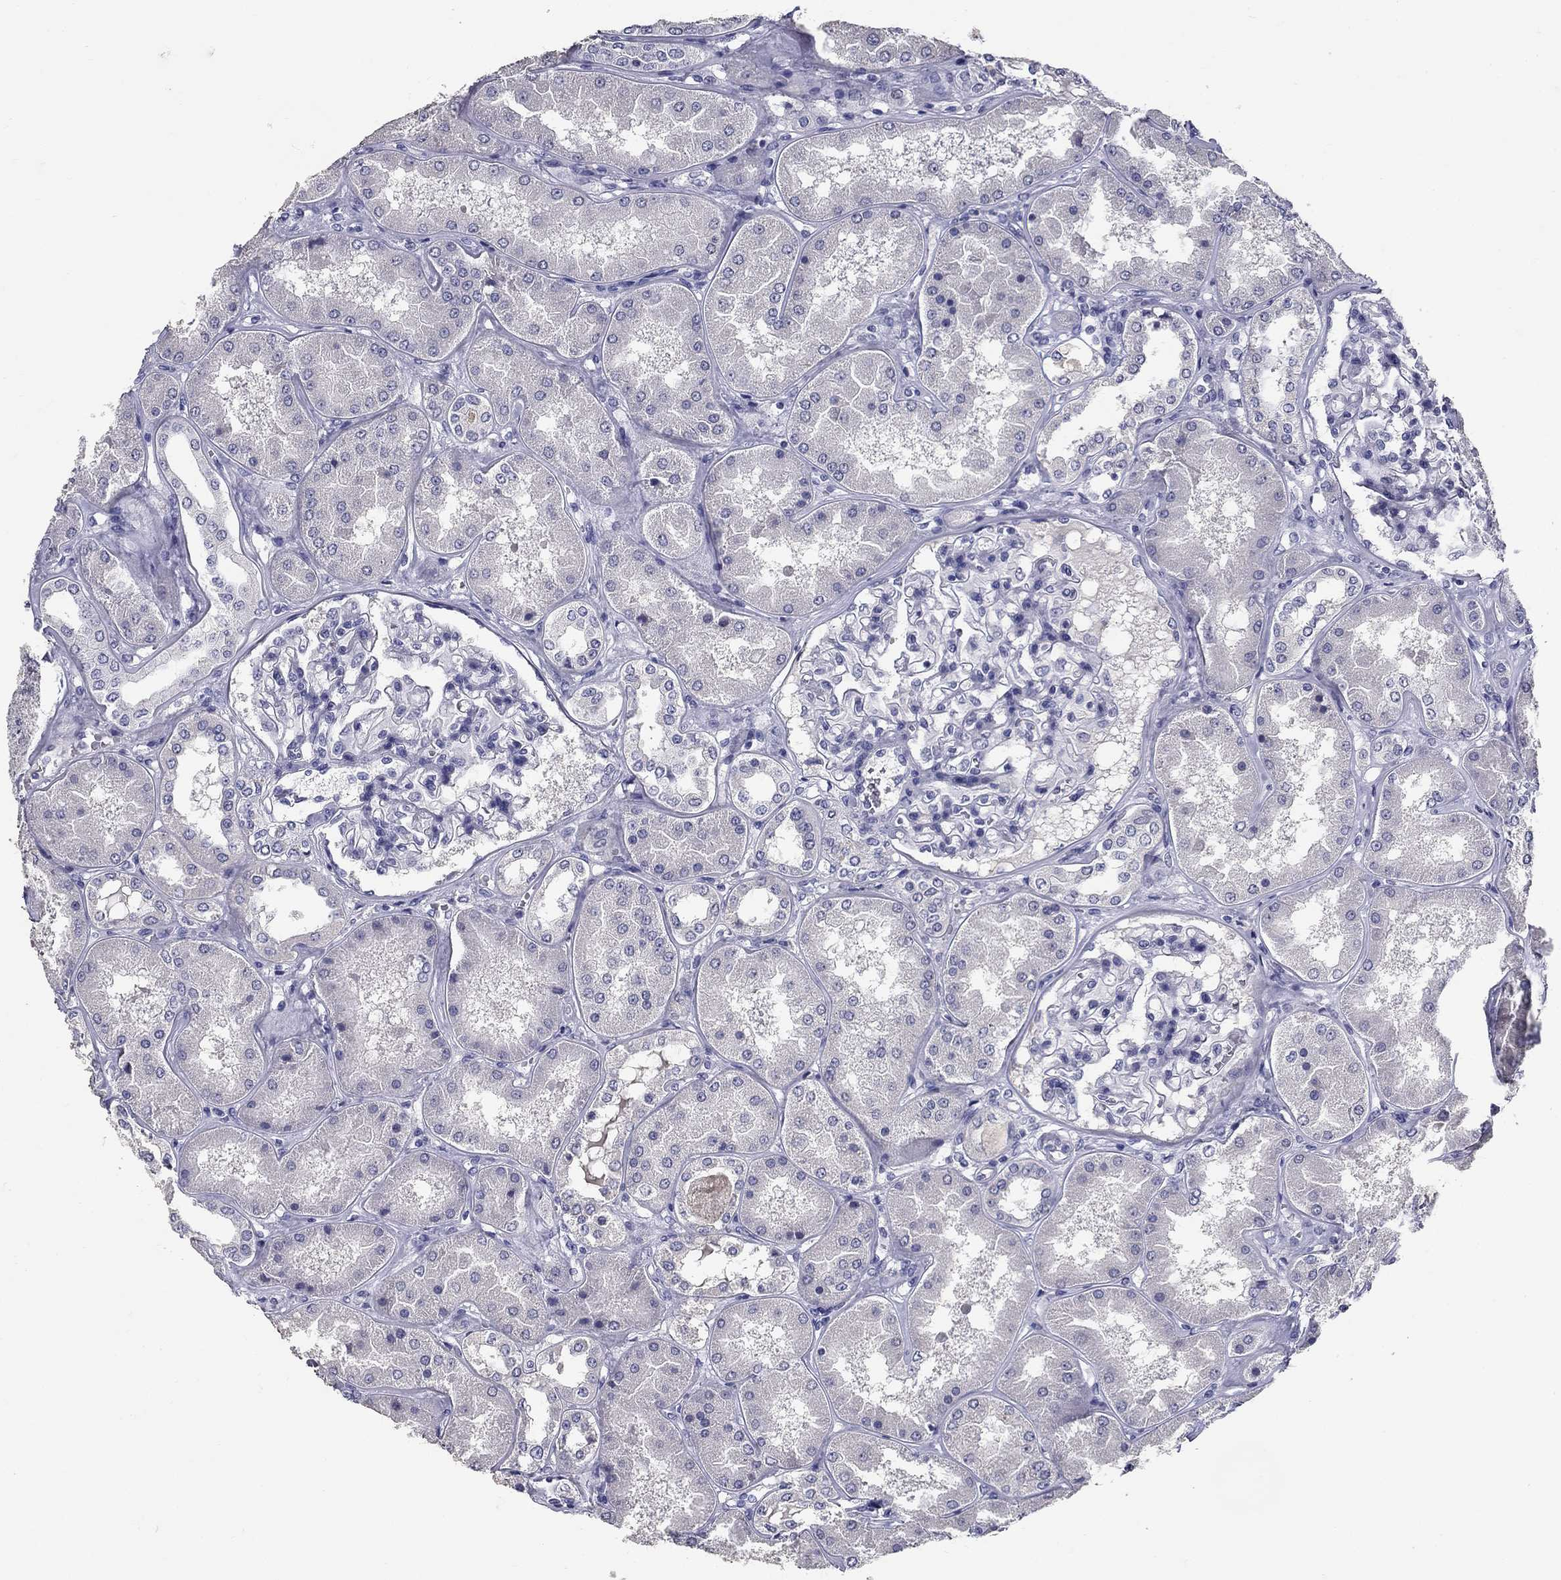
{"staining": {"intensity": "negative", "quantity": "none", "location": "none"}, "tissue": "kidney", "cell_type": "Cells in glomeruli", "image_type": "normal", "snomed": [{"axis": "morphology", "description": "Normal tissue, NOS"}, {"axis": "topography", "description": "Kidney"}], "caption": "High magnification brightfield microscopy of unremarkable kidney stained with DAB (3,3'-diaminobenzidine) (brown) and counterstained with hematoxylin (blue): cells in glomeruli show no significant expression. Brightfield microscopy of immunohistochemistry (IHC) stained with DAB (brown) and hematoxylin (blue), captured at high magnification.", "gene": "POMC", "patient": {"sex": "female", "age": 56}}